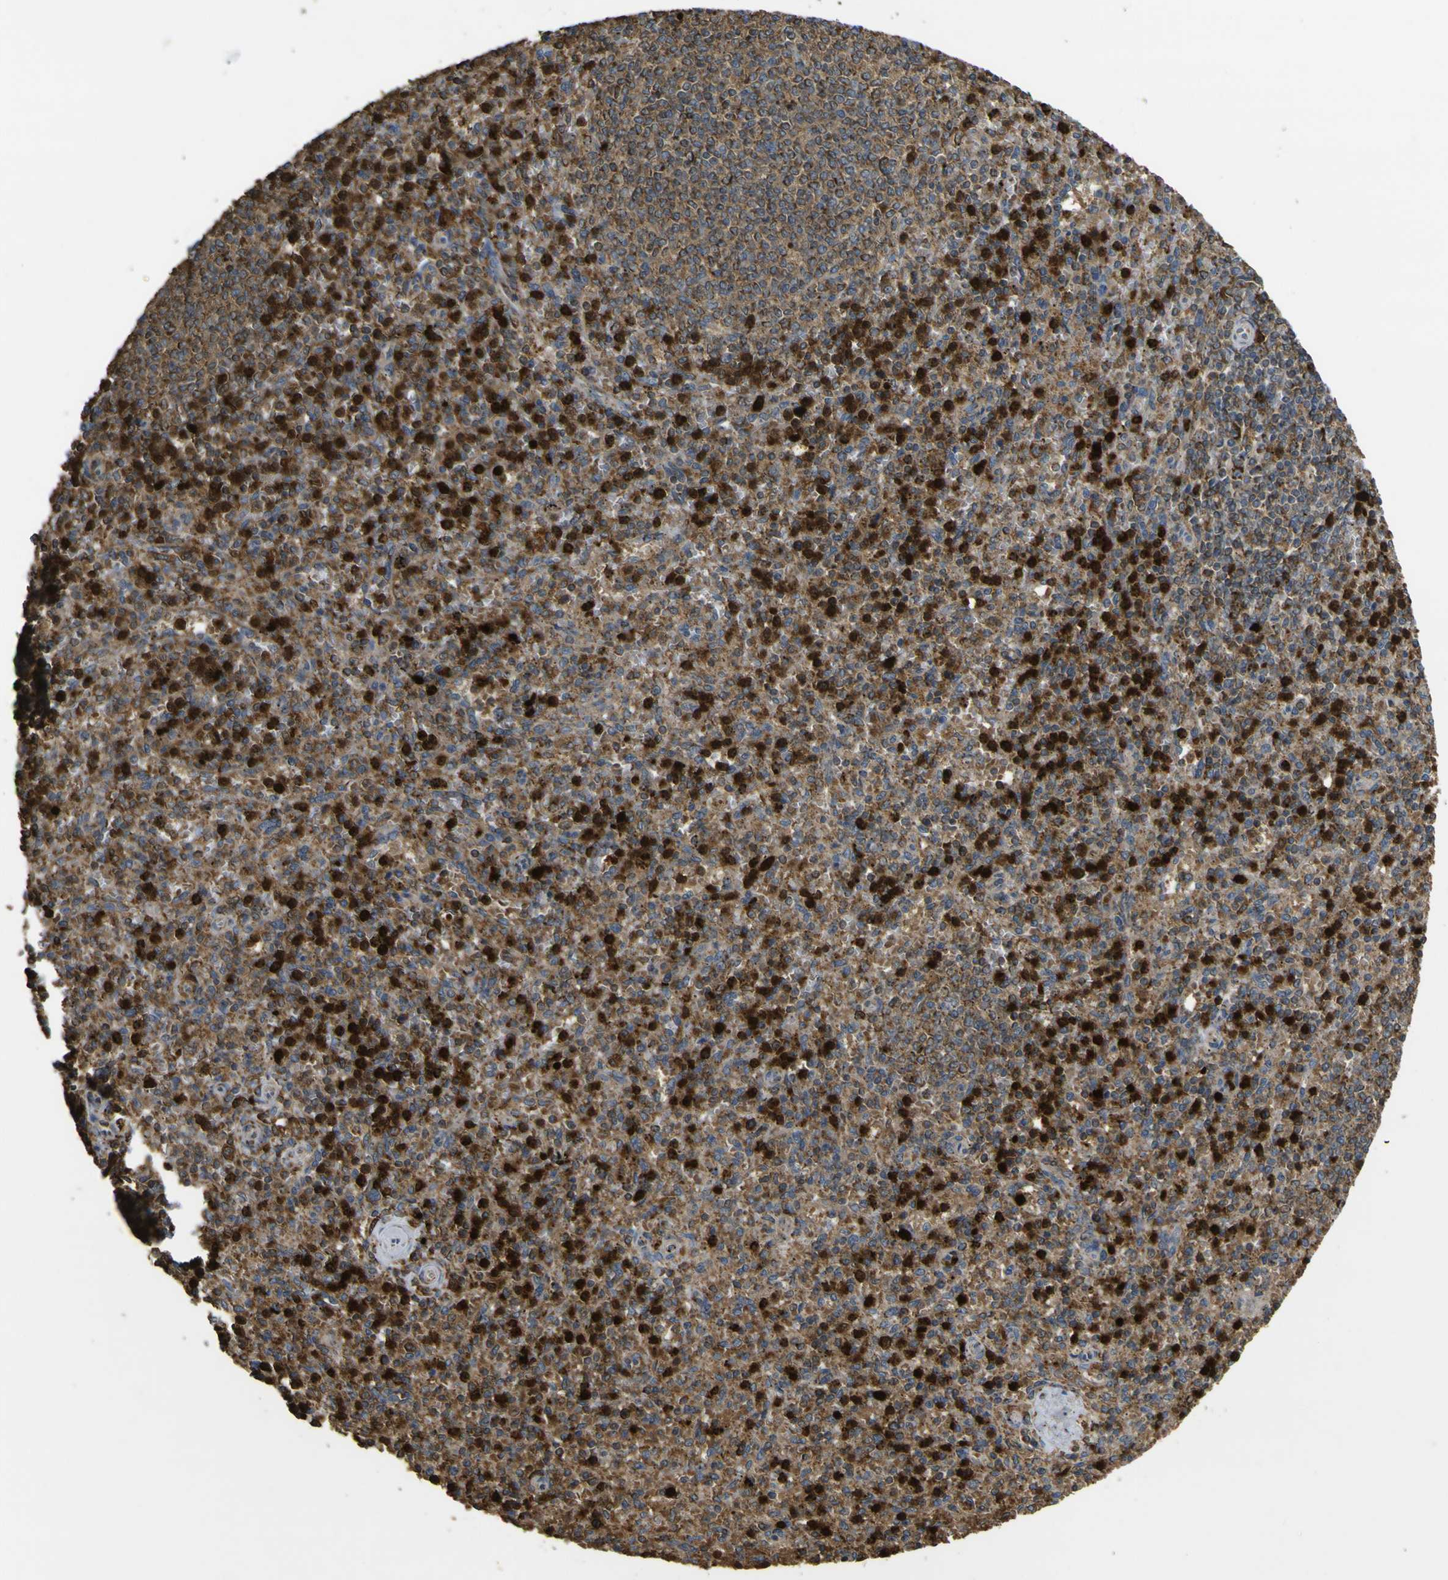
{"staining": {"intensity": "strong", "quantity": "25%-75%", "location": "cytoplasmic/membranous"}, "tissue": "spleen", "cell_type": "Cells in red pulp", "image_type": "normal", "snomed": [{"axis": "morphology", "description": "Normal tissue, NOS"}, {"axis": "topography", "description": "Spleen"}], "caption": "Spleen stained with DAB (3,3'-diaminobenzidine) immunohistochemistry (IHC) exhibits high levels of strong cytoplasmic/membranous staining in approximately 25%-75% of cells in red pulp.", "gene": "ACSL3", "patient": {"sex": "male", "age": 72}}